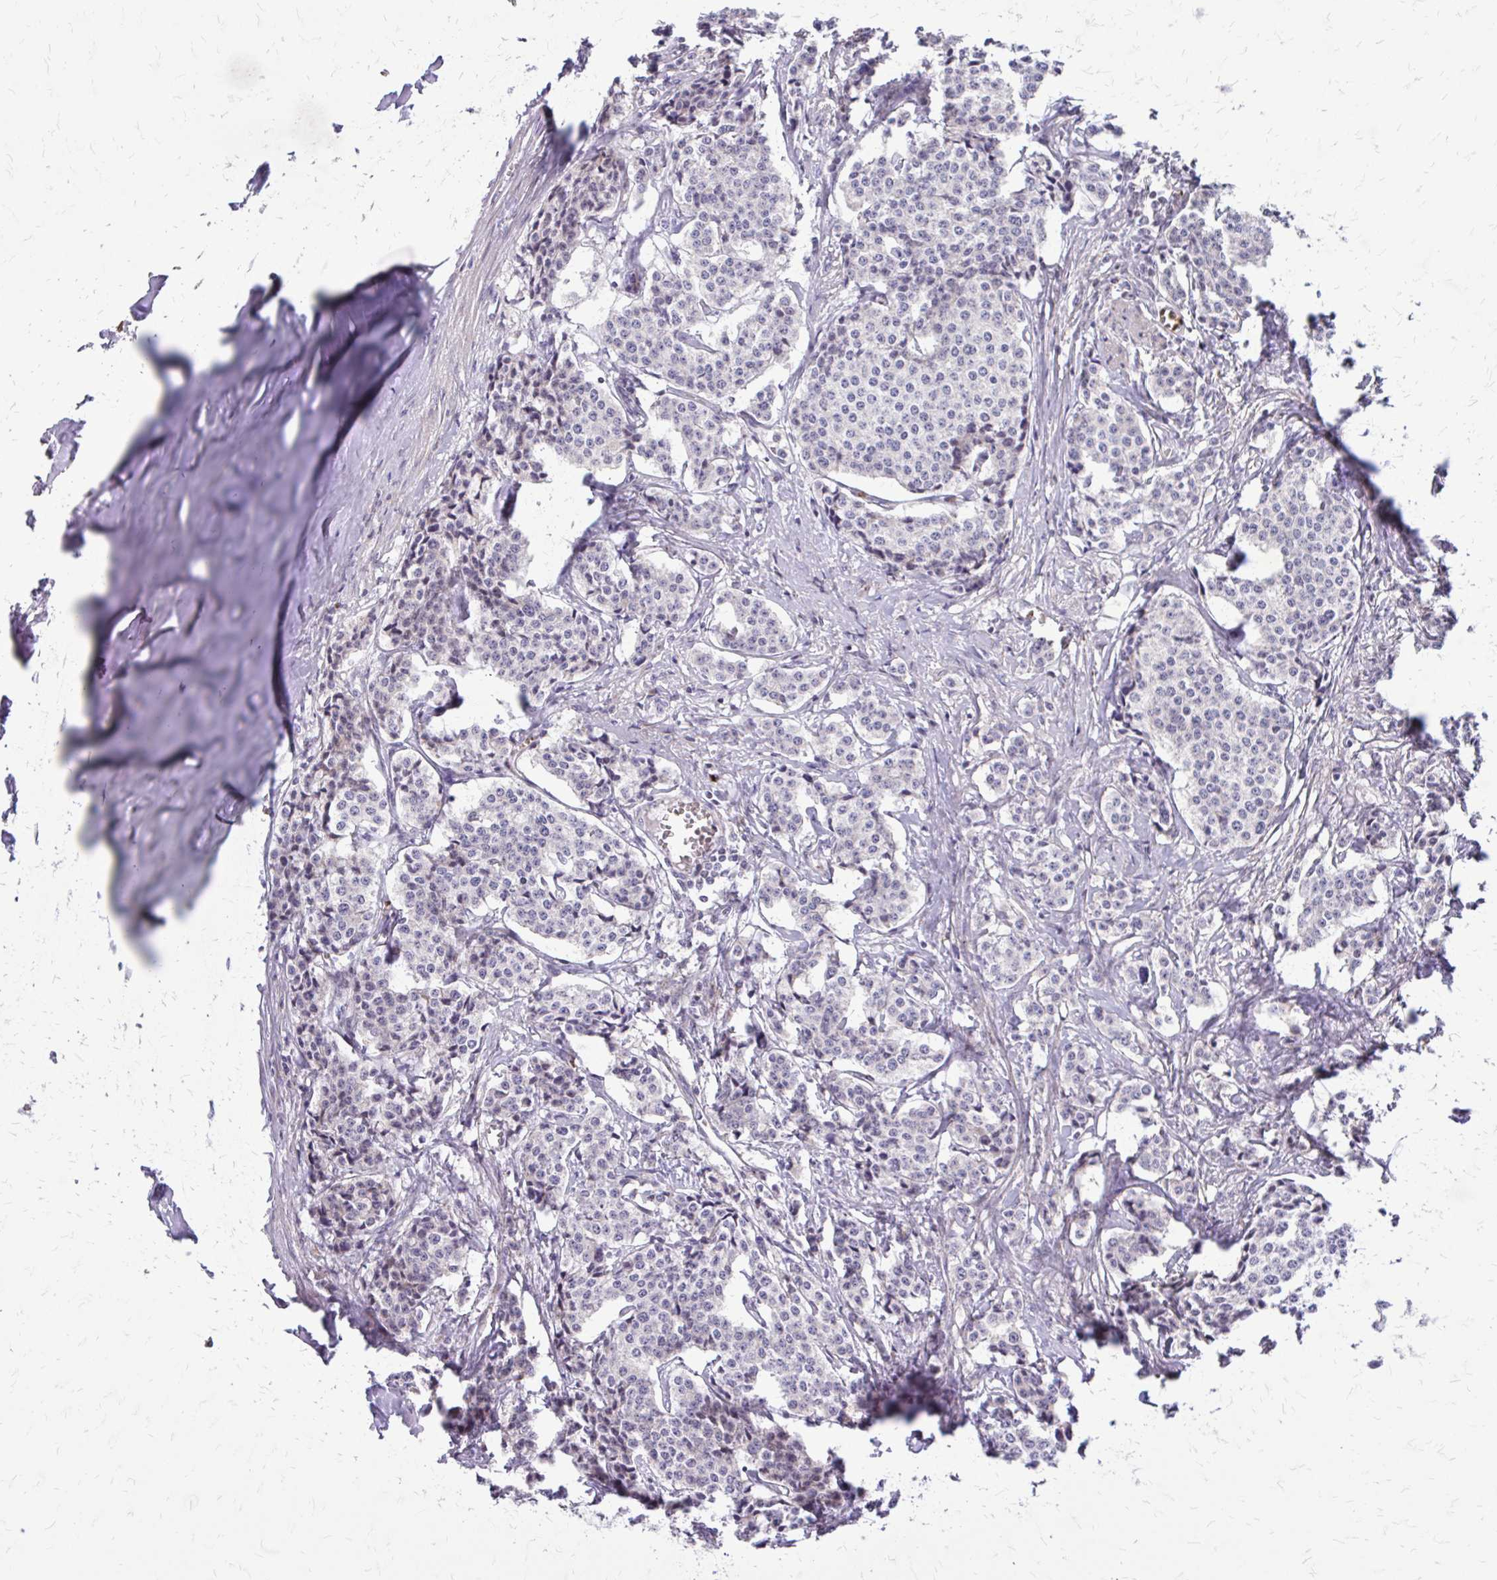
{"staining": {"intensity": "negative", "quantity": "none", "location": "none"}, "tissue": "carcinoid", "cell_type": "Tumor cells", "image_type": "cancer", "snomed": [{"axis": "morphology", "description": "Carcinoid, malignant, NOS"}, {"axis": "topography", "description": "Small intestine"}], "caption": "This micrograph is of malignant carcinoid stained with IHC to label a protein in brown with the nuclei are counter-stained blue. There is no staining in tumor cells. The staining was performed using DAB (3,3'-diaminobenzidine) to visualize the protein expression in brown, while the nuclei were stained in blue with hematoxylin (Magnification: 20x).", "gene": "FUNDC2", "patient": {"sex": "female", "age": 64}}